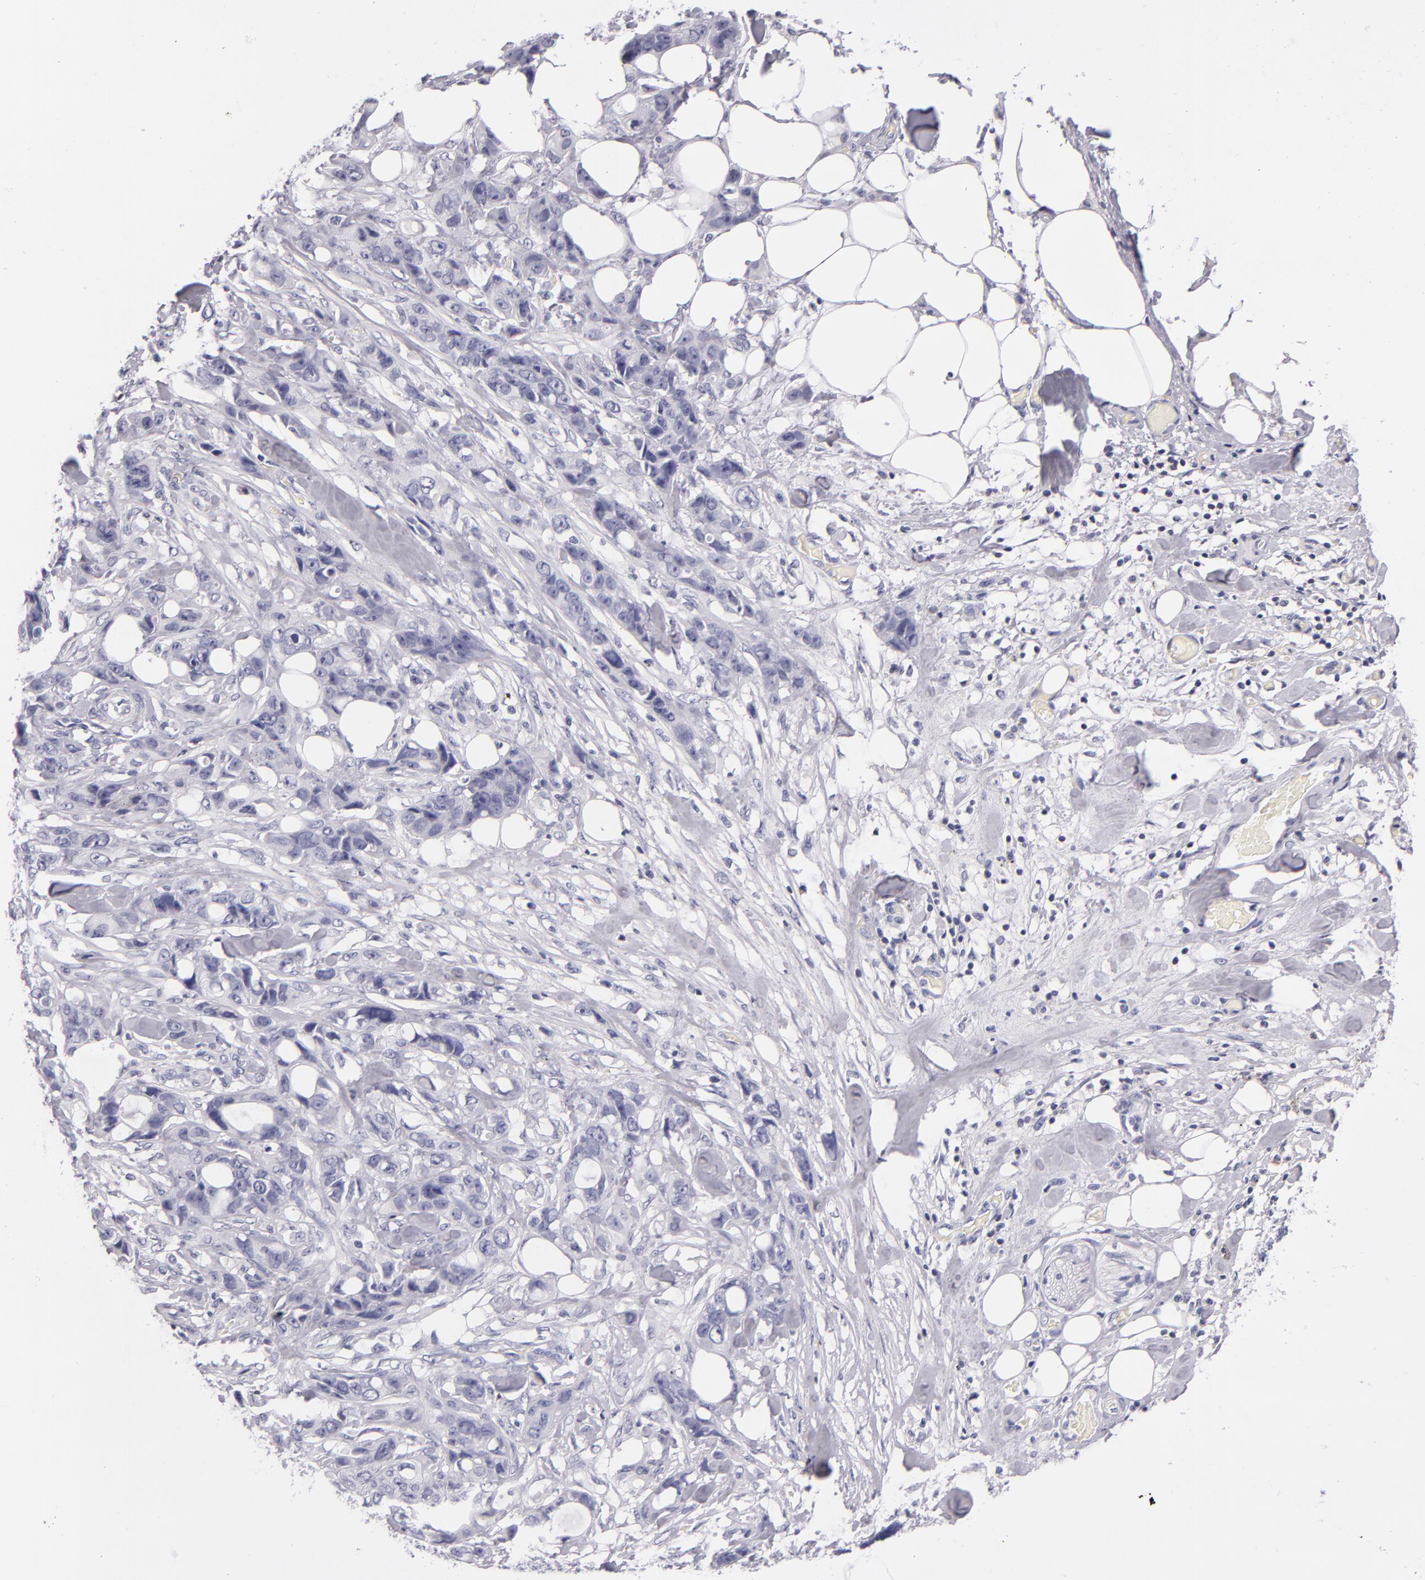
{"staining": {"intensity": "negative", "quantity": "none", "location": "none"}, "tissue": "stomach cancer", "cell_type": "Tumor cells", "image_type": "cancer", "snomed": [{"axis": "morphology", "description": "Adenocarcinoma, NOS"}, {"axis": "topography", "description": "Stomach, upper"}], "caption": "Tumor cells show no significant protein staining in stomach cancer (adenocarcinoma).", "gene": "CD48", "patient": {"sex": "male", "age": 47}}